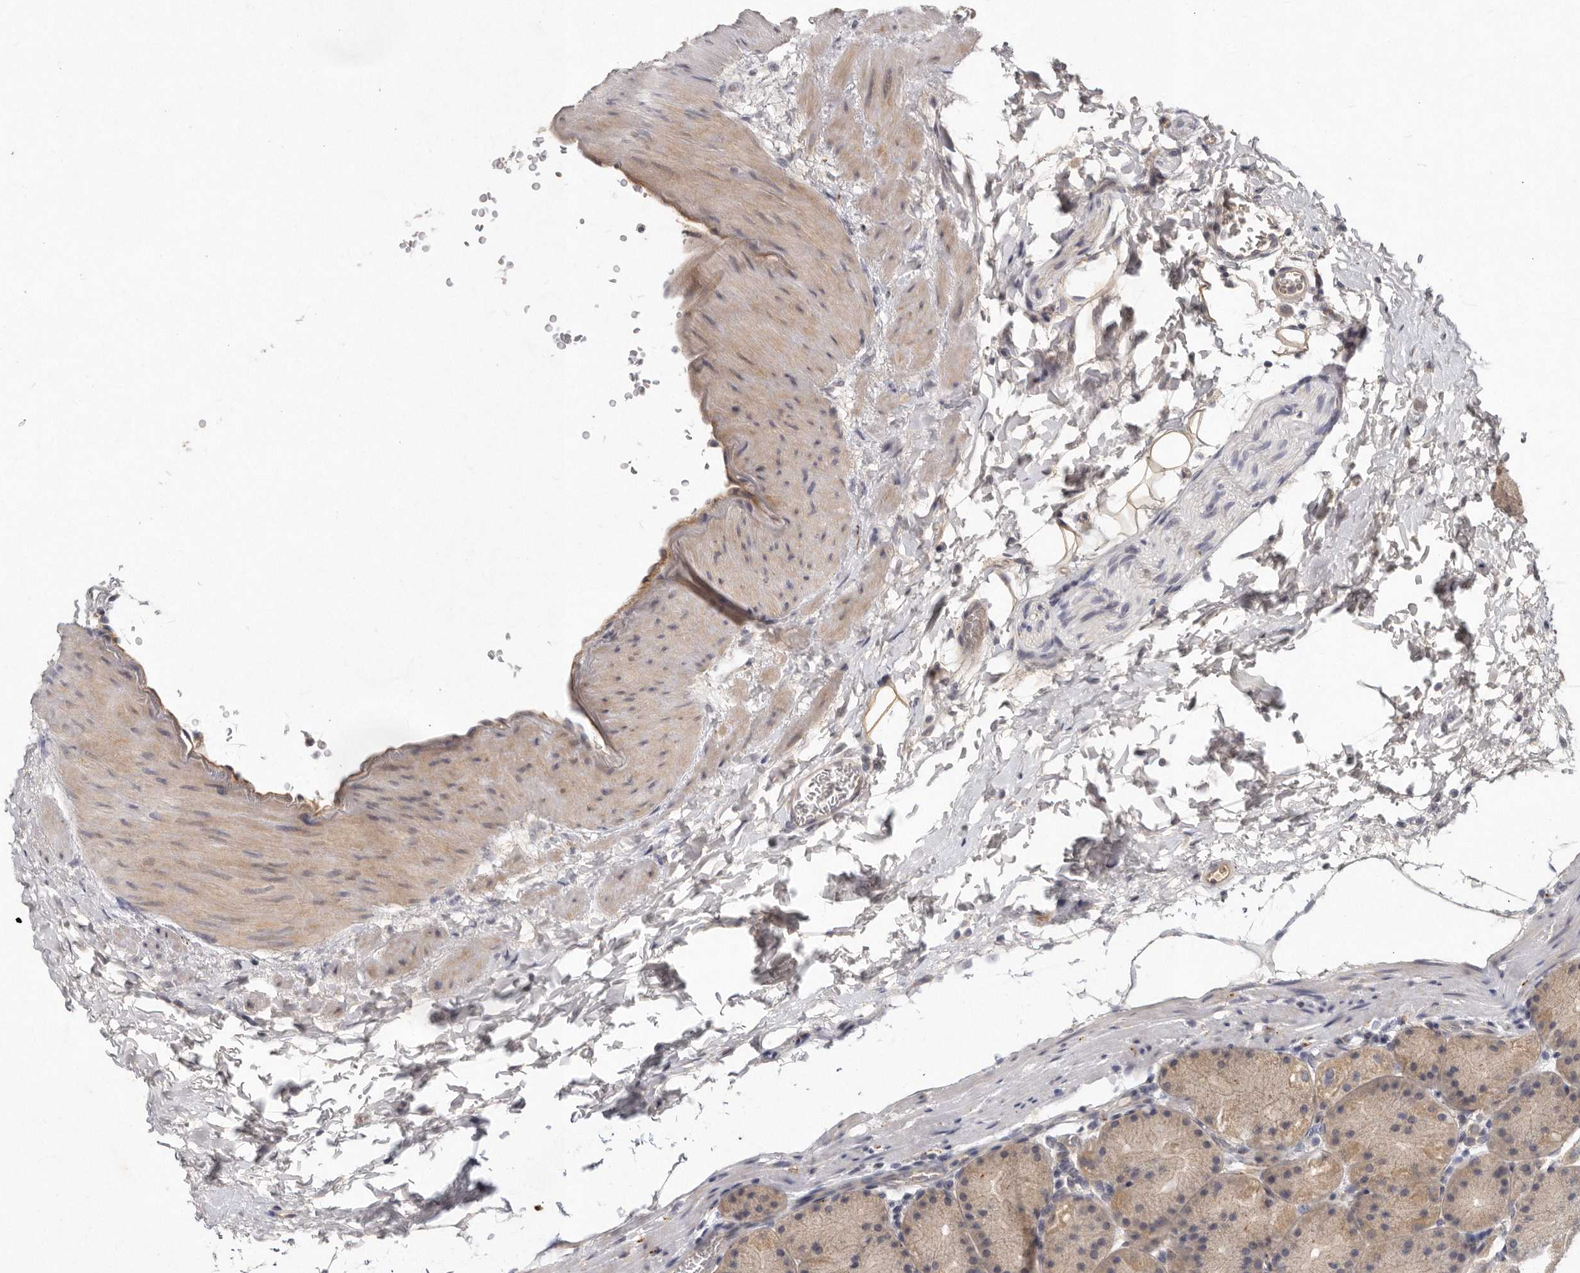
{"staining": {"intensity": "weak", "quantity": ">75%", "location": "cytoplasmic/membranous"}, "tissue": "stomach", "cell_type": "Glandular cells", "image_type": "normal", "snomed": [{"axis": "morphology", "description": "Normal tissue, NOS"}, {"axis": "topography", "description": "Stomach, upper"}, {"axis": "topography", "description": "Stomach"}], "caption": "An image of stomach stained for a protein shows weak cytoplasmic/membranous brown staining in glandular cells.", "gene": "SLC22A1", "patient": {"sex": "male", "age": 48}}